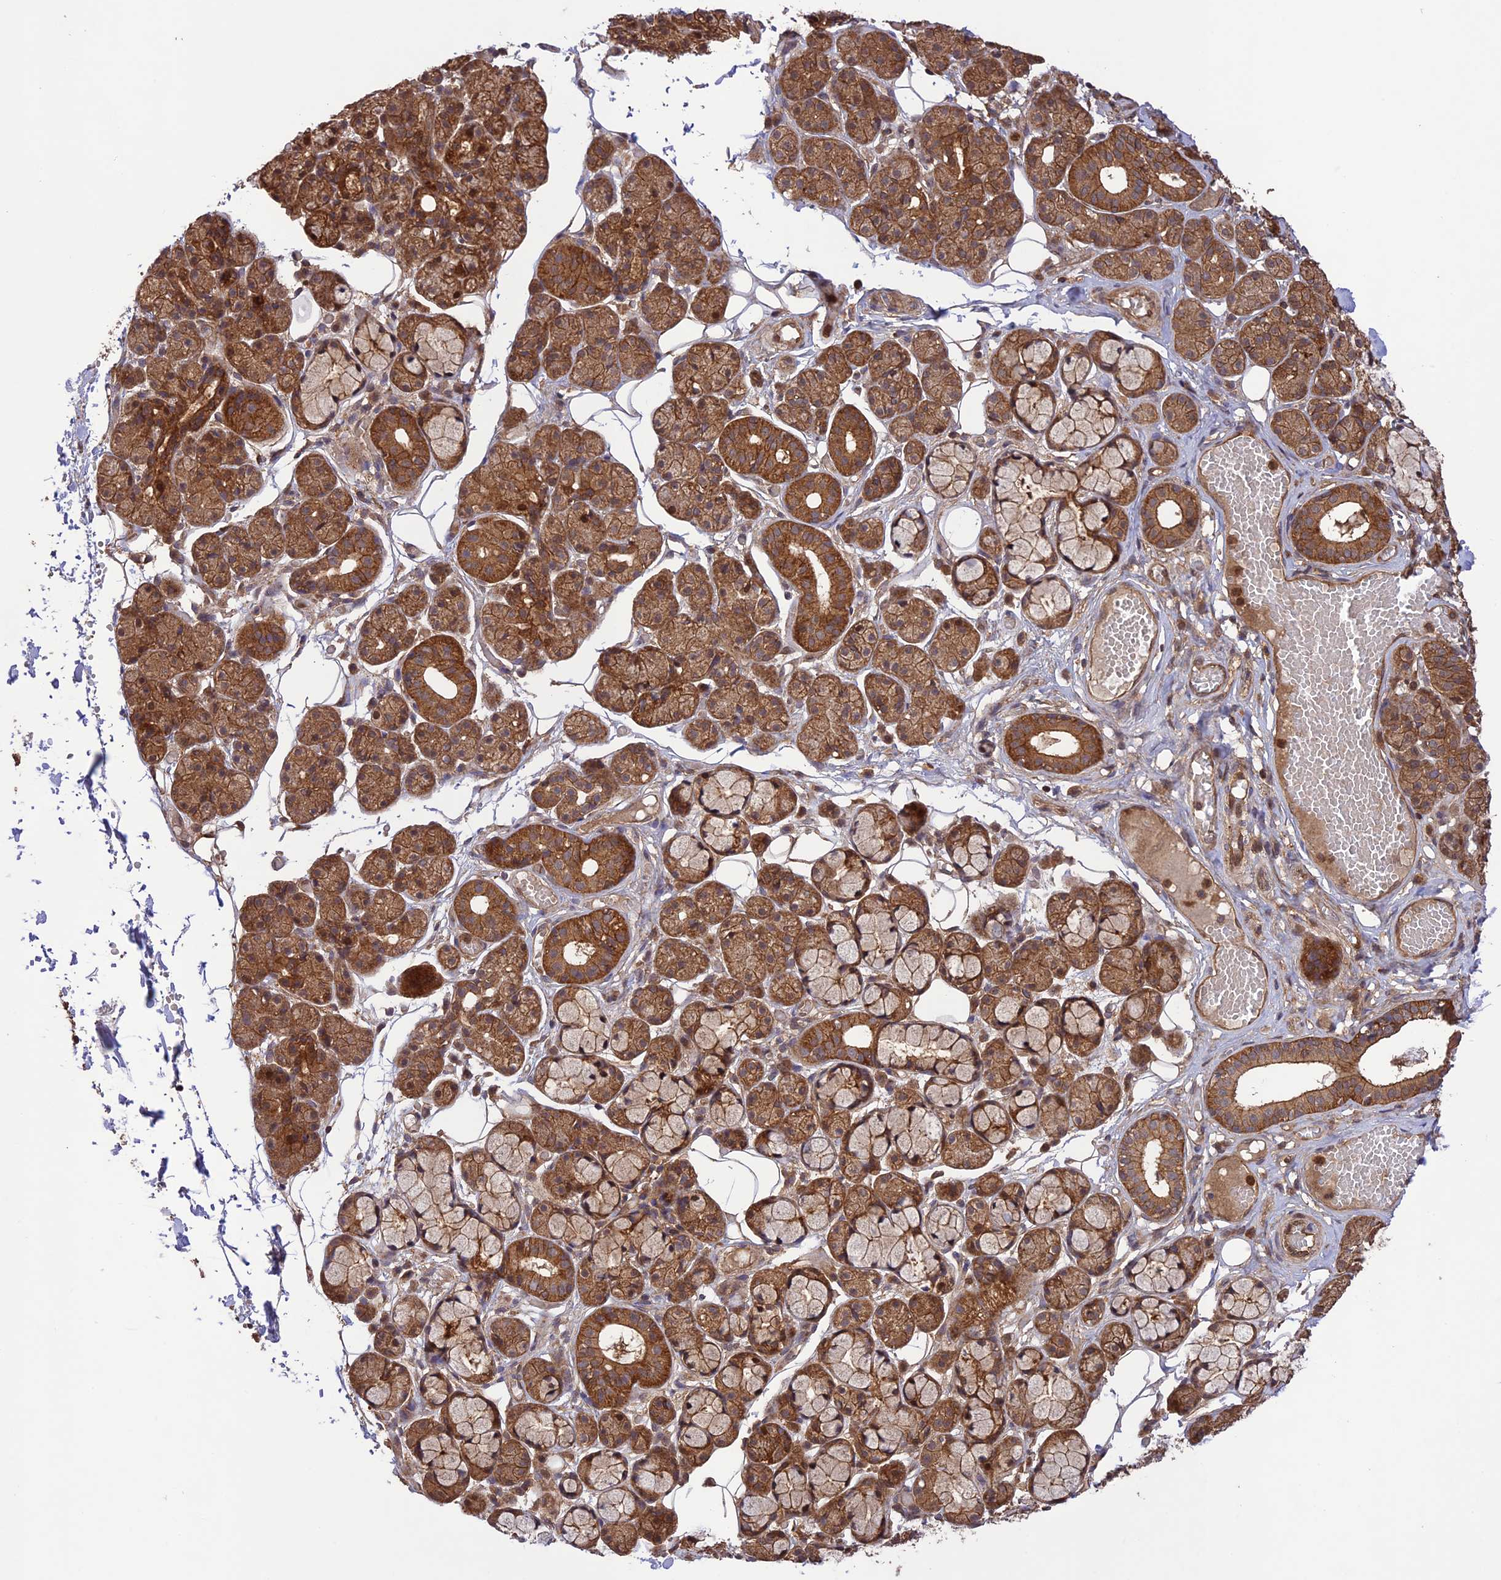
{"staining": {"intensity": "moderate", "quantity": ">75%", "location": "cytoplasmic/membranous"}, "tissue": "salivary gland", "cell_type": "Glandular cells", "image_type": "normal", "snomed": [{"axis": "morphology", "description": "Normal tissue, NOS"}, {"axis": "topography", "description": "Salivary gland"}], "caption": "Moderate cytoplasmic/membranous protein expression is identified in about >75% of glandular cells in salivary gland. (IHC, brightfield microscopy, high magnification).", "gene": "FCHSD1", "patient": {"sex": "male", "age": 63}}